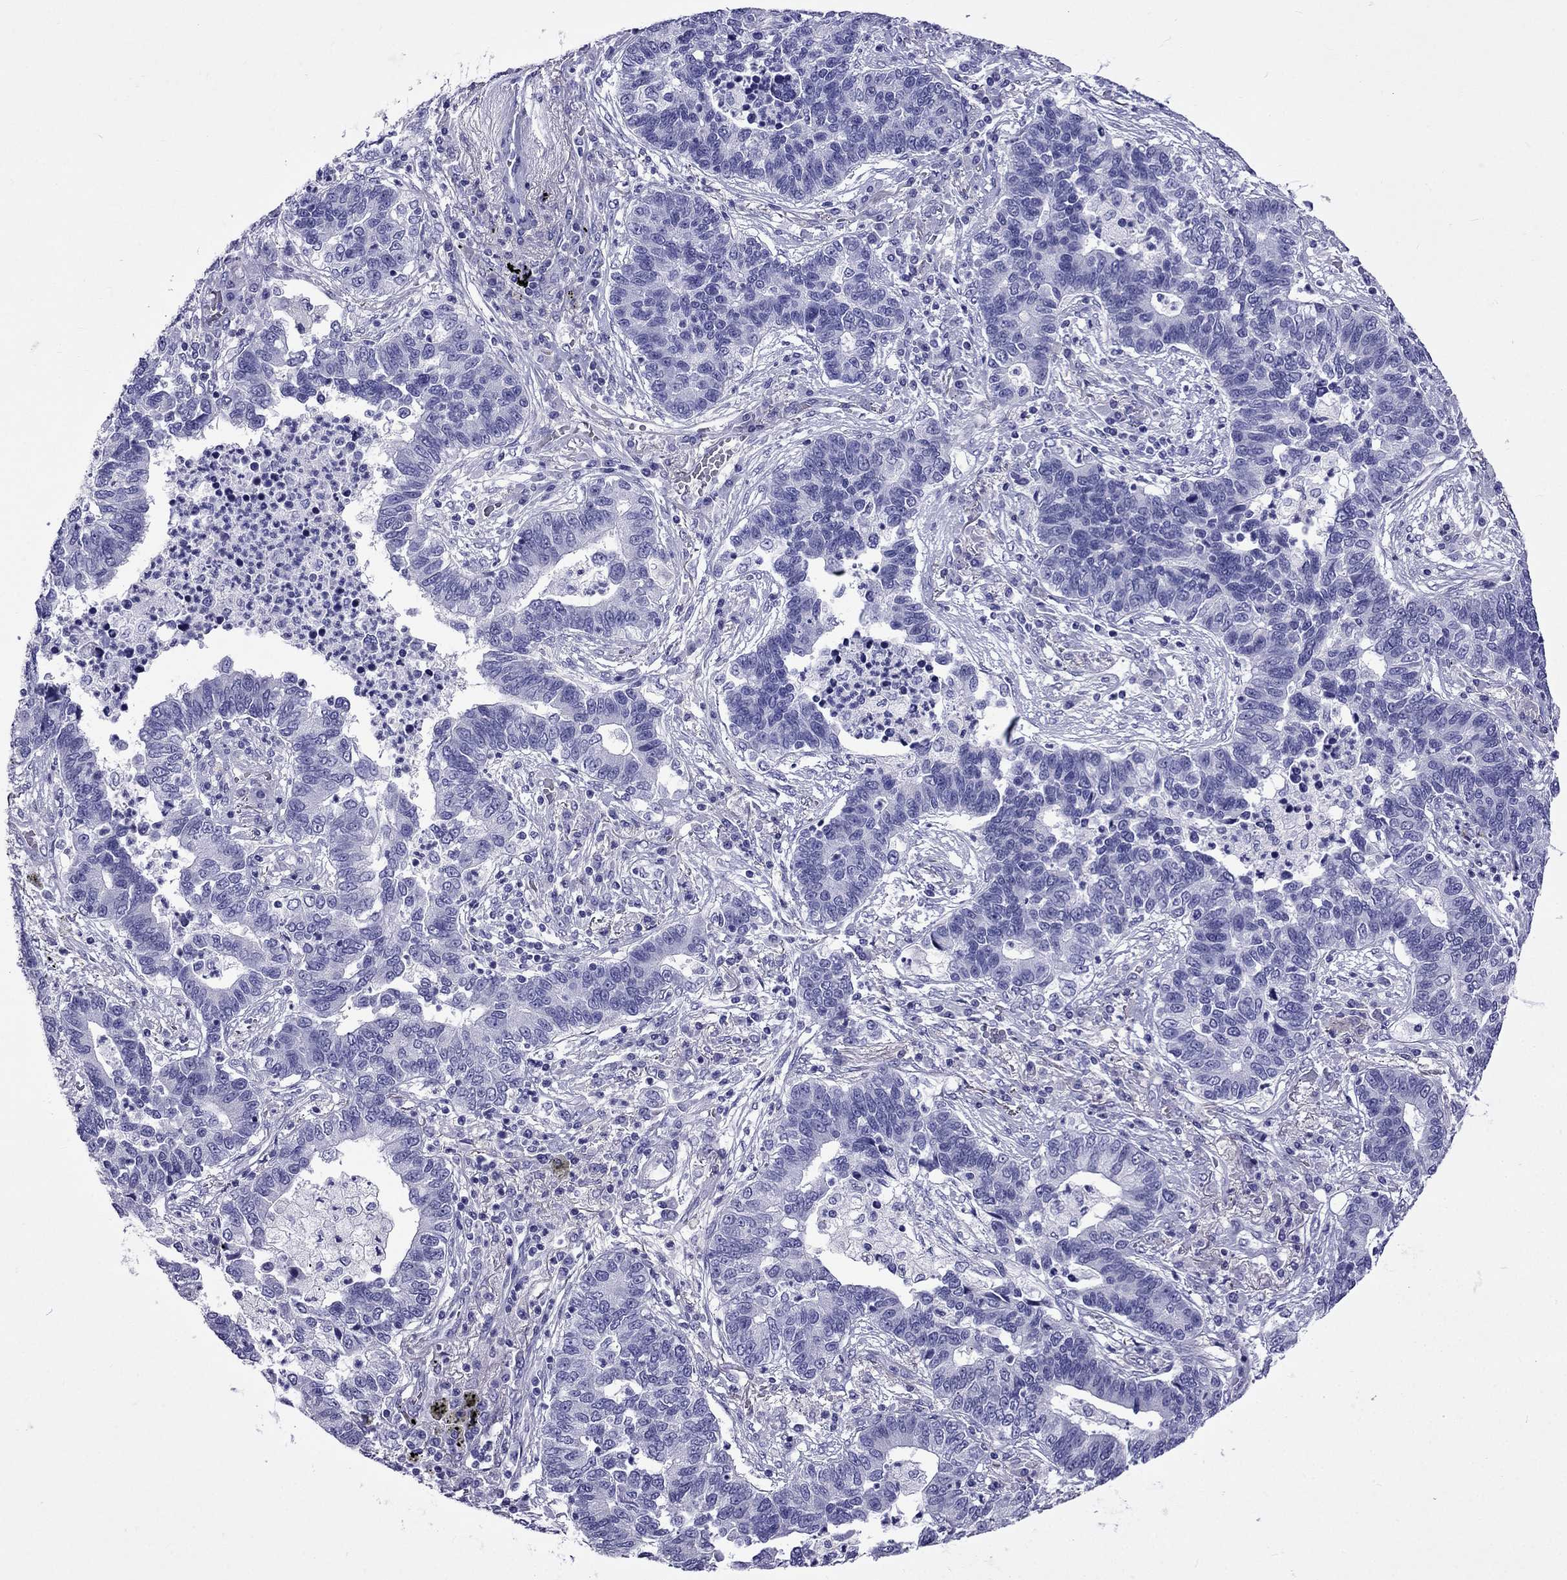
{"staining": {"intensity": "negative", "quantity": "none", "location": "none"}, "tissue": "lung cancer", "cell_type": "Tumor cells", "image_type": "cancer", "snomed": [{"axis": "morphology", "description": "Adenocarcinoma, NOS"}, {"axis": "topography", "description": "Lung"}], "caption": "Immunohistochemical staining of human lung cancer reveals no significant positivity in tumor cells.", "gene": "ARR3", "patient": {"sex": "female", "age": 57}}